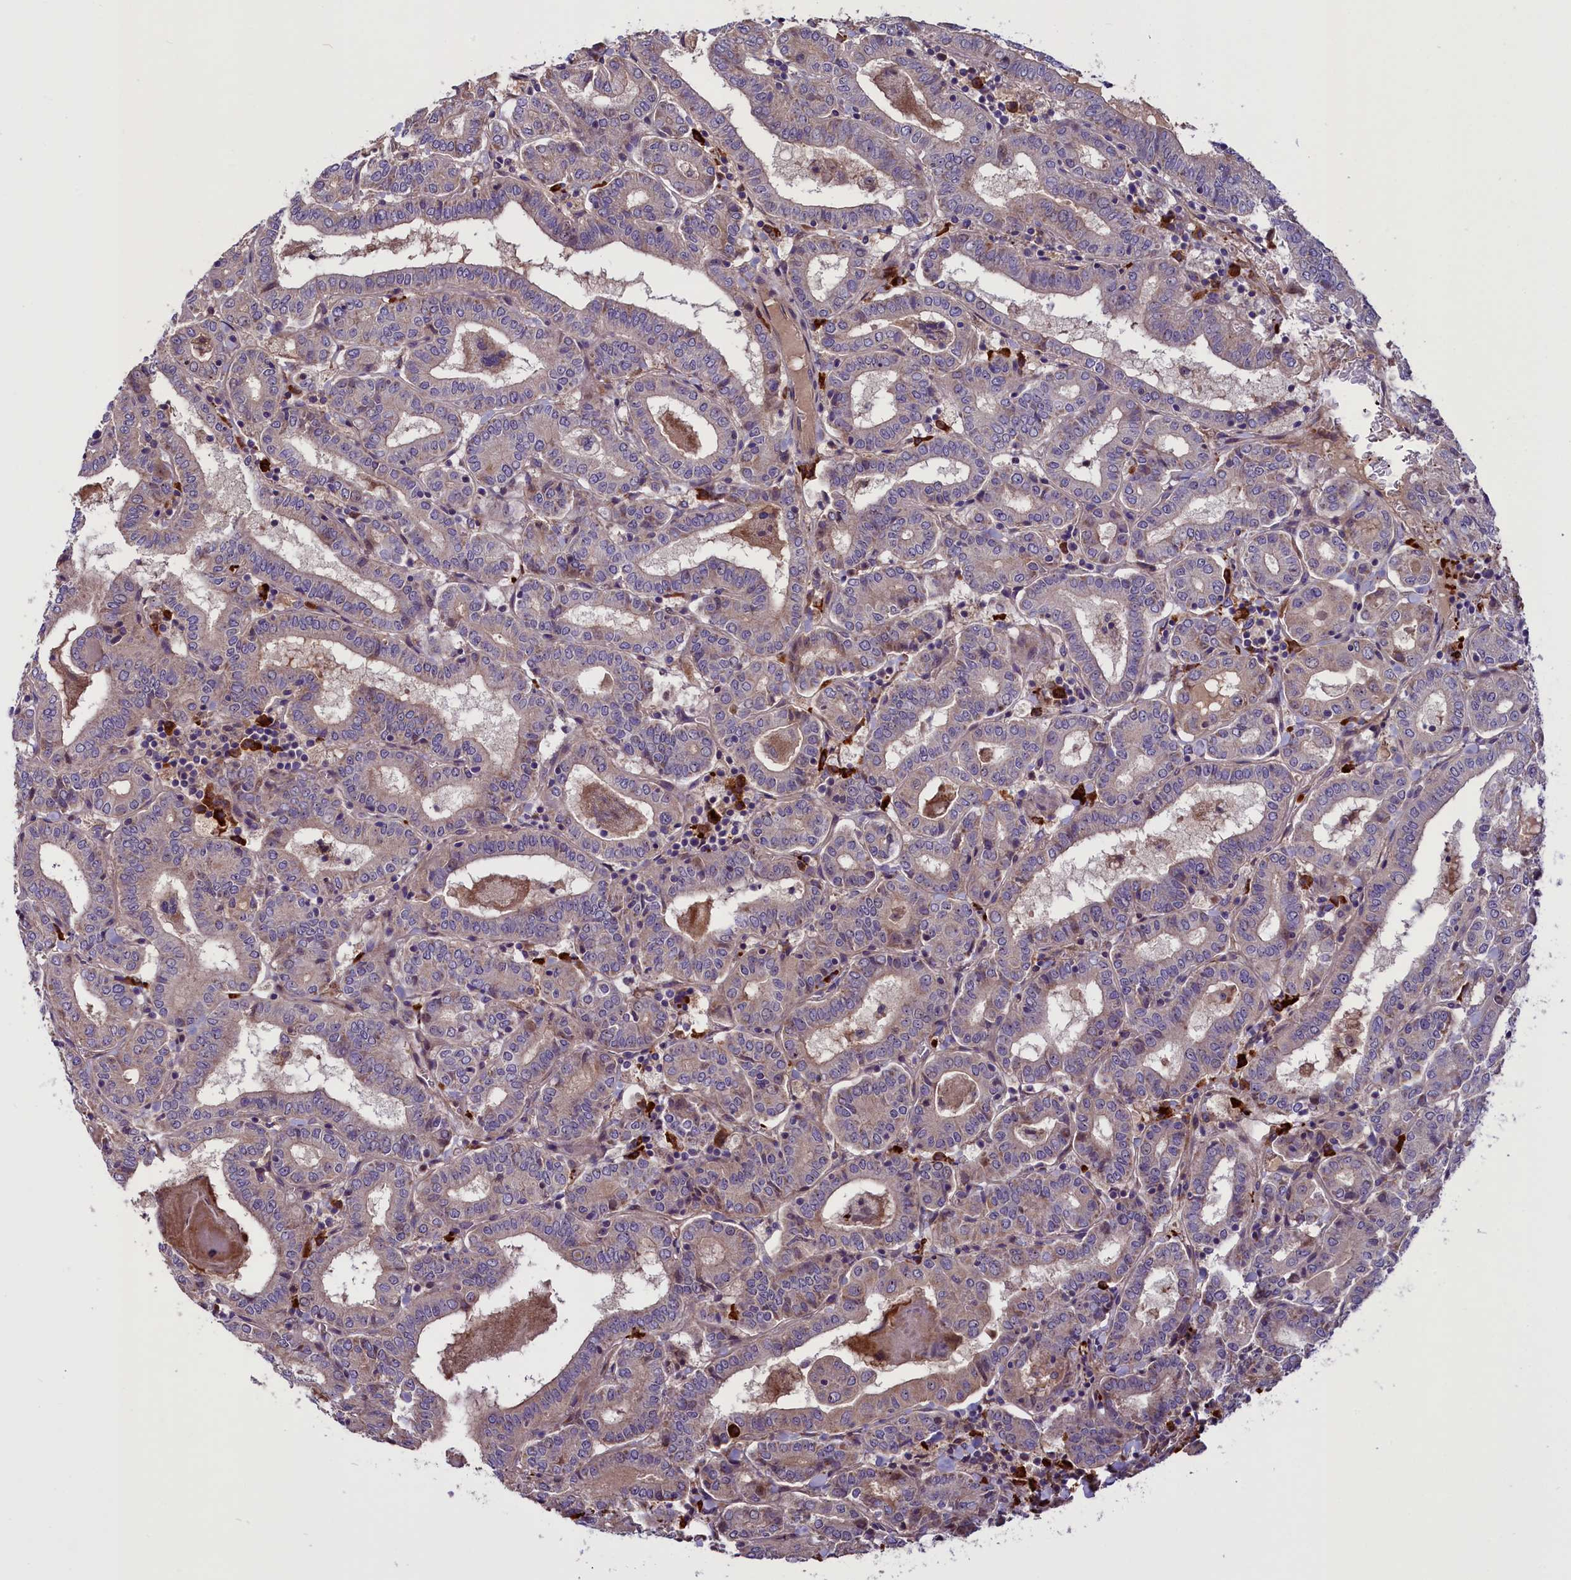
{"staining": {"intensity": "weak", "quantity": "<25%", "location": "cytoplasmic/membranous"}, "tissue": "thyroid cancer", "cell_type": "Tumor cells", "image_type": "cancer", "snomed": [{"axis": "morphology", "description": "Papillary adenocarcinoma, NOS"}, {"axis": "topography", "description": "Thyroid gland"}], "caption": "Image shows no protein expression in tumor cells of thyroid cancer tissue.", "gene": "FRY", "patient": {"sex": "female", "age": 72}}